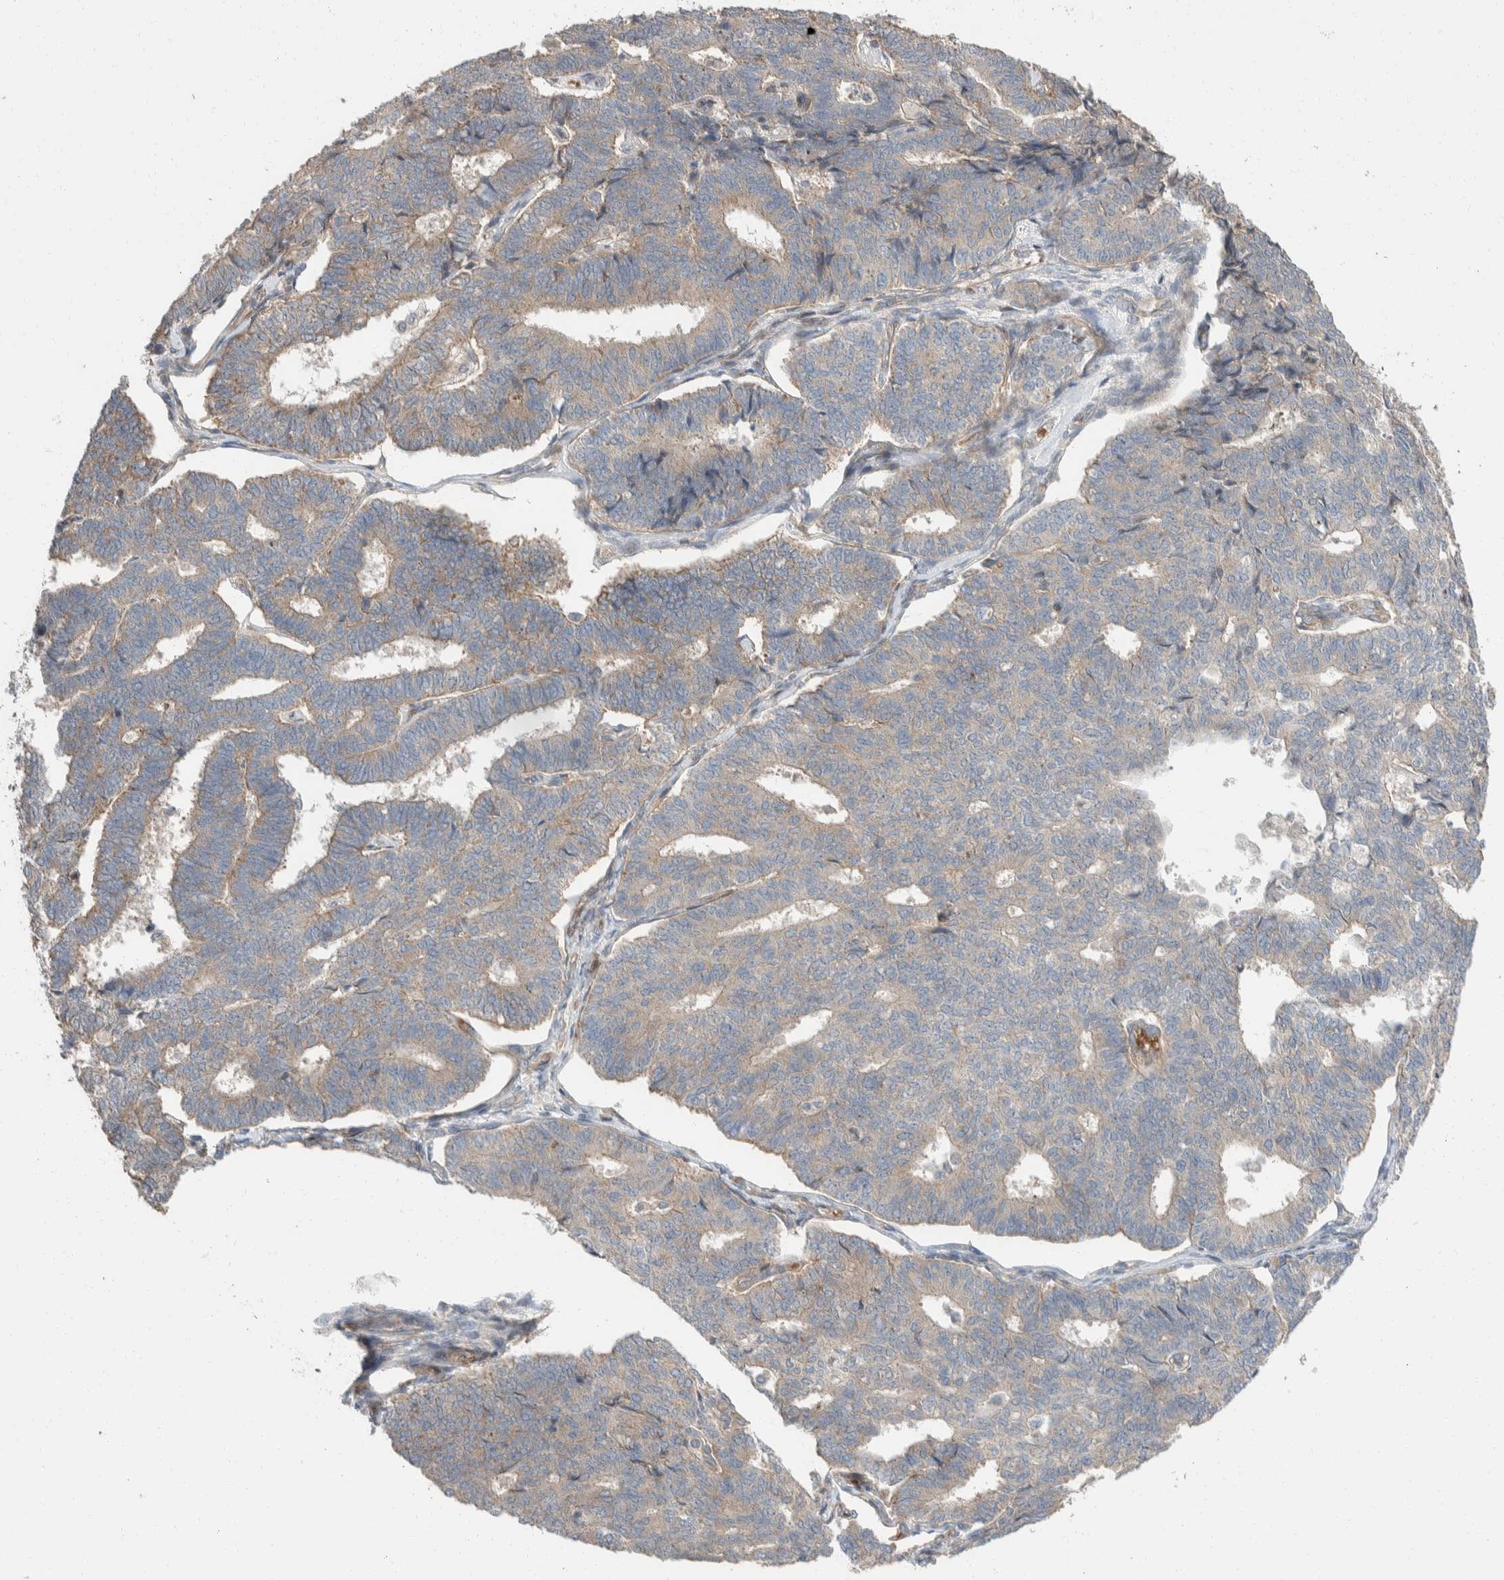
{"staining": {"intensity": "weak", "quantity": "25%-75%", "location": "cytoplasmic/membranous"}, "tissue": "endometrial cancer", "cell_type": "Tumor cells", "image_type": "cancer", "snomed": [{"axis": "morphology", "description": "Adenocarcinoma, NOS"}, {"axis": "topography", "description": "Endometrium"}], "caption": "Immunohistochemistry (IHC) (DAB (3,3'-diaminobenzidine)) staining of endometrial adenocarcinoma exhibits weak cytoplasmic/membranous protein expression in about 25%-75% of tumor cells.", "gene": "ERC1", "patient": {"sex": "female", "age": 70}}